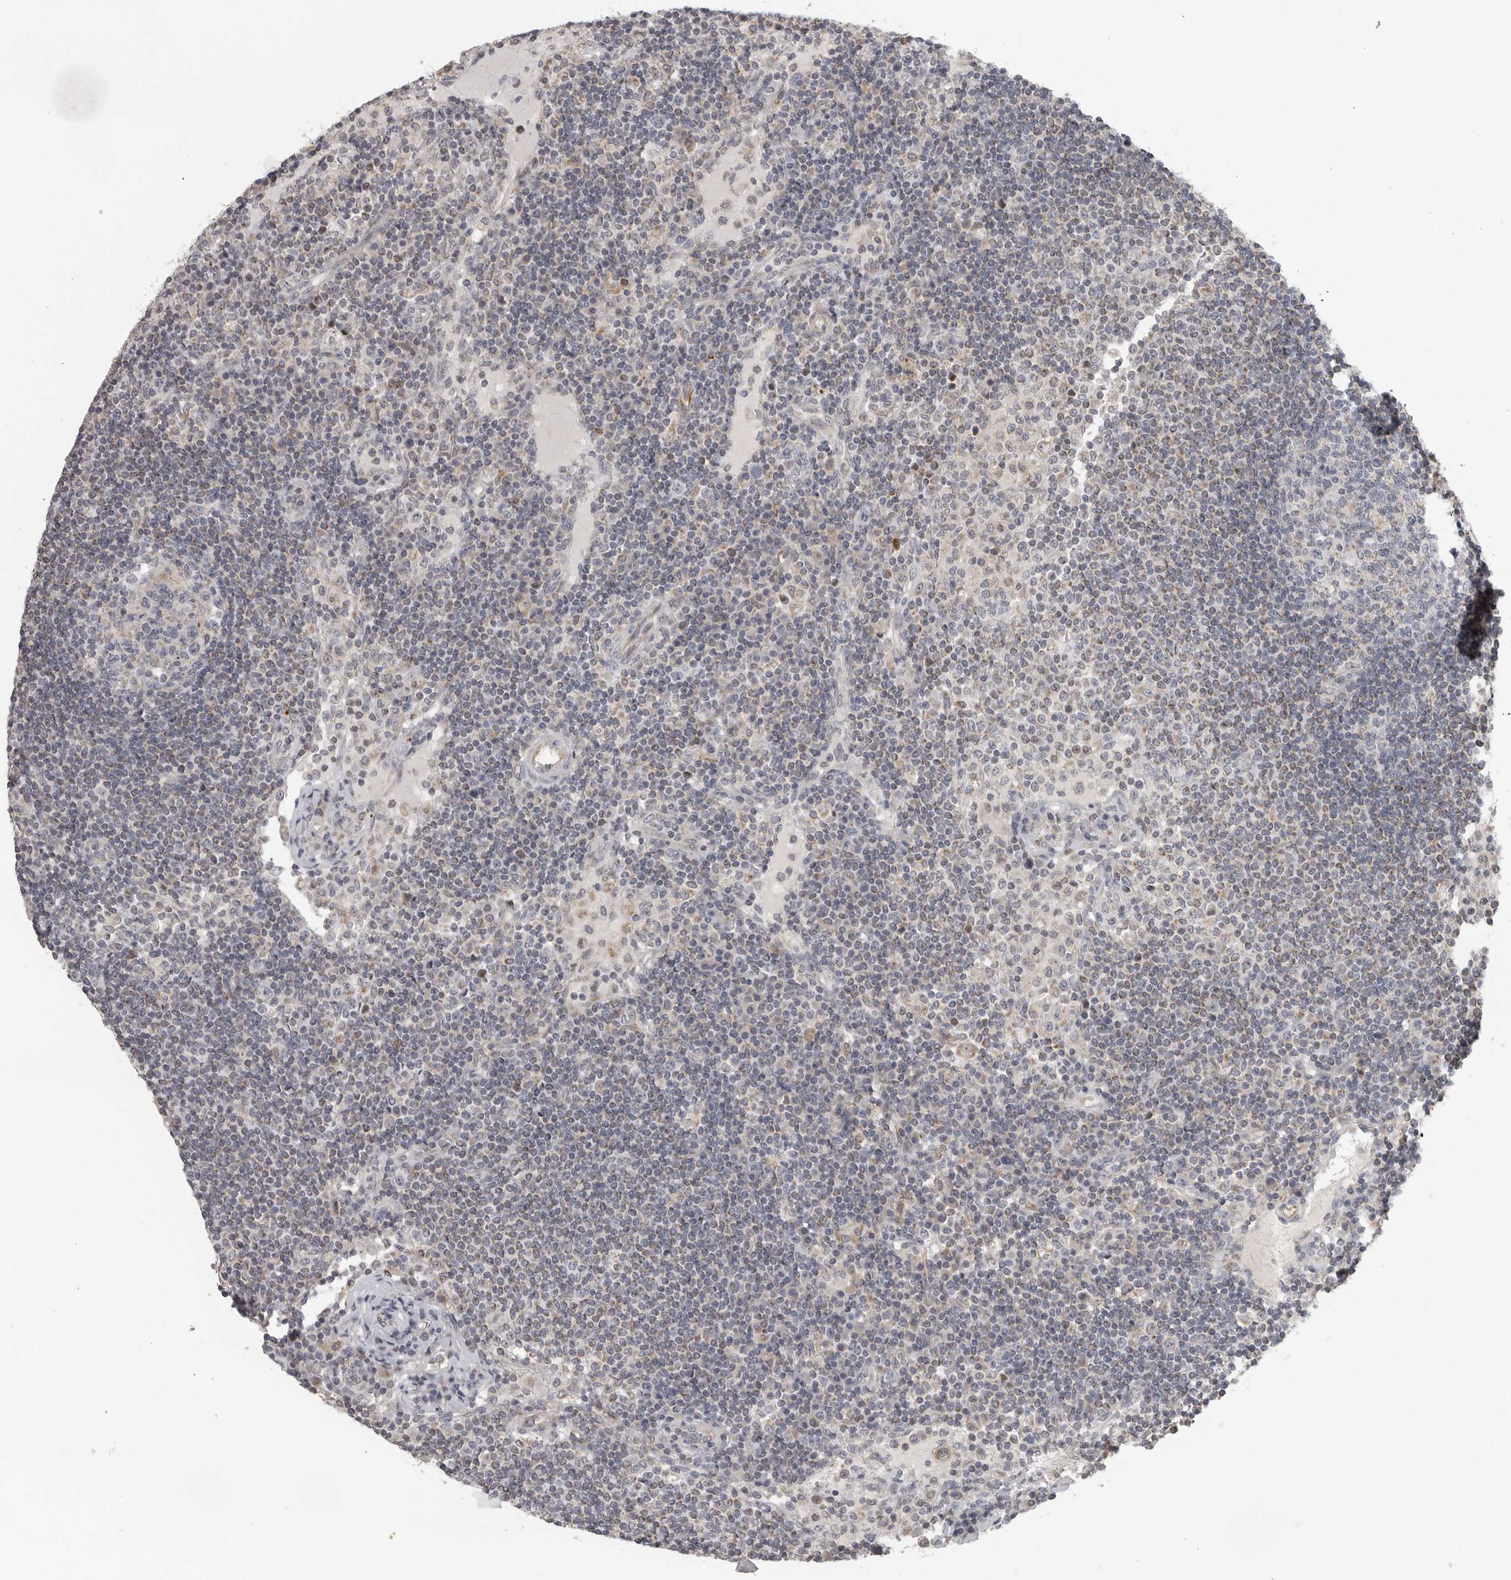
{"staining": {"intensity": "negative", "quantity": "none", "location": "none"}, "tissue": "lymph node", "cell_type": "Germinal center cells", "image_type": "normal", "snomed": [{"axis": "morphology", "description": "Normal tissue, NOS"}, {"axis": "topography", "description": "Lymph node"}], "caption": "Micrograph shows no significant protein staining in germinal center cells of unremarkable lymph node.", "gene": "RXFP3", "patient": {"sex": "female", "age": 53}}